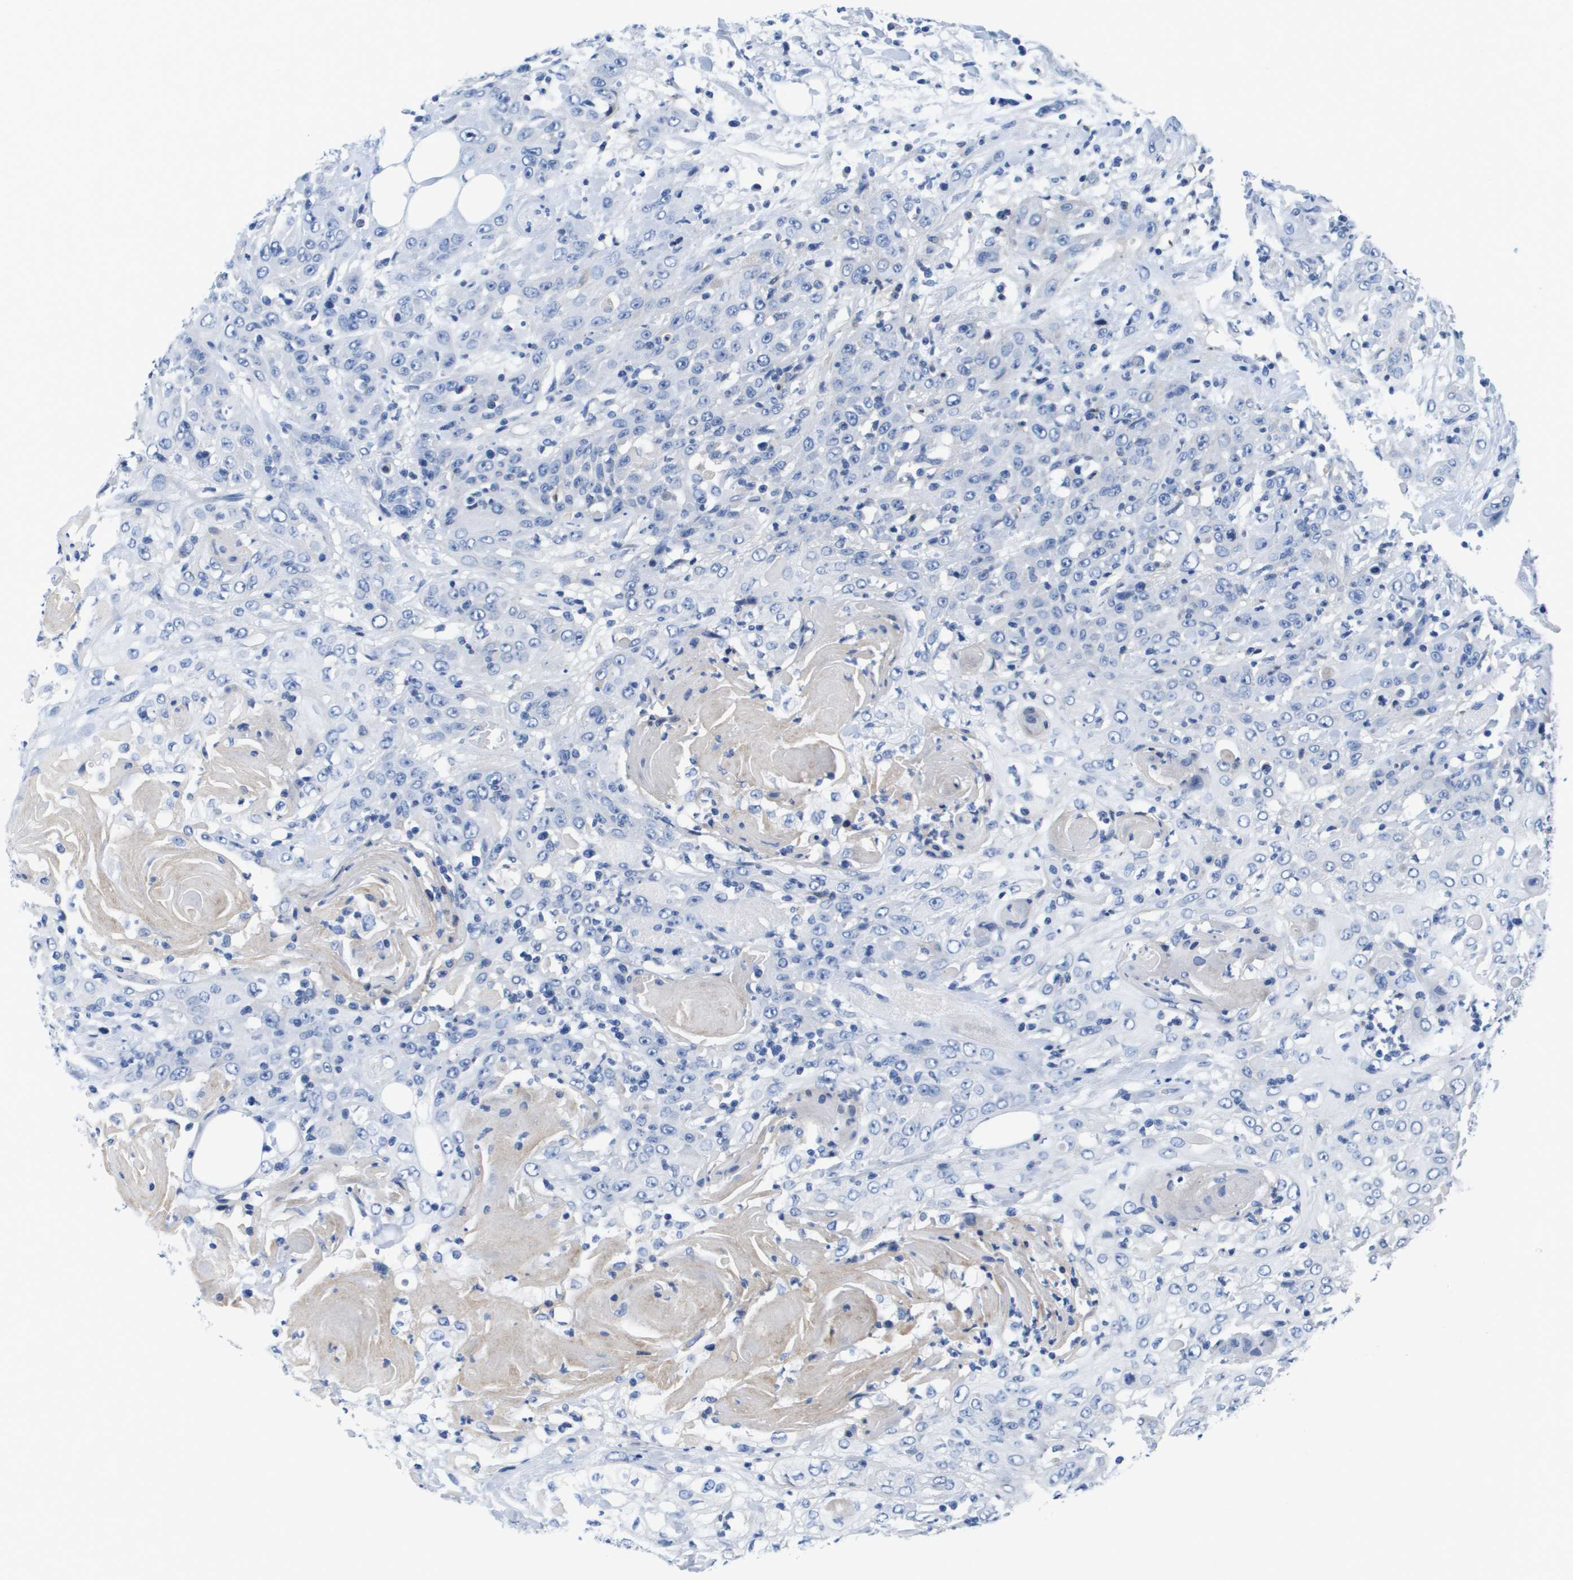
{"staining": {"intensity": "negative", "quantity": "none", "location": "none"}, "tissue": "head and neck cancer", "cell_type": "Tumor cells", "image_type": "cancer", "snomed": [{"axis": "morphology", "description": "Adenocarcinoma, NOS"}, {"axis": "topography", "description": "Salivary gland, NOS"}, {"axis": "topography", "description": "Head-Neck"}], "caption": "A photomicrograph of human head and neck cancer (adenocarcinoma) is negative for staining in tumor cells. Brightfield microscopy of immunohistochemistry (IHC) stained with DAB (brown) and hematoxylin (blue), captured at high magnification.", "gene": "APOA1", "patient": {"sex": "female", "age": 76}}